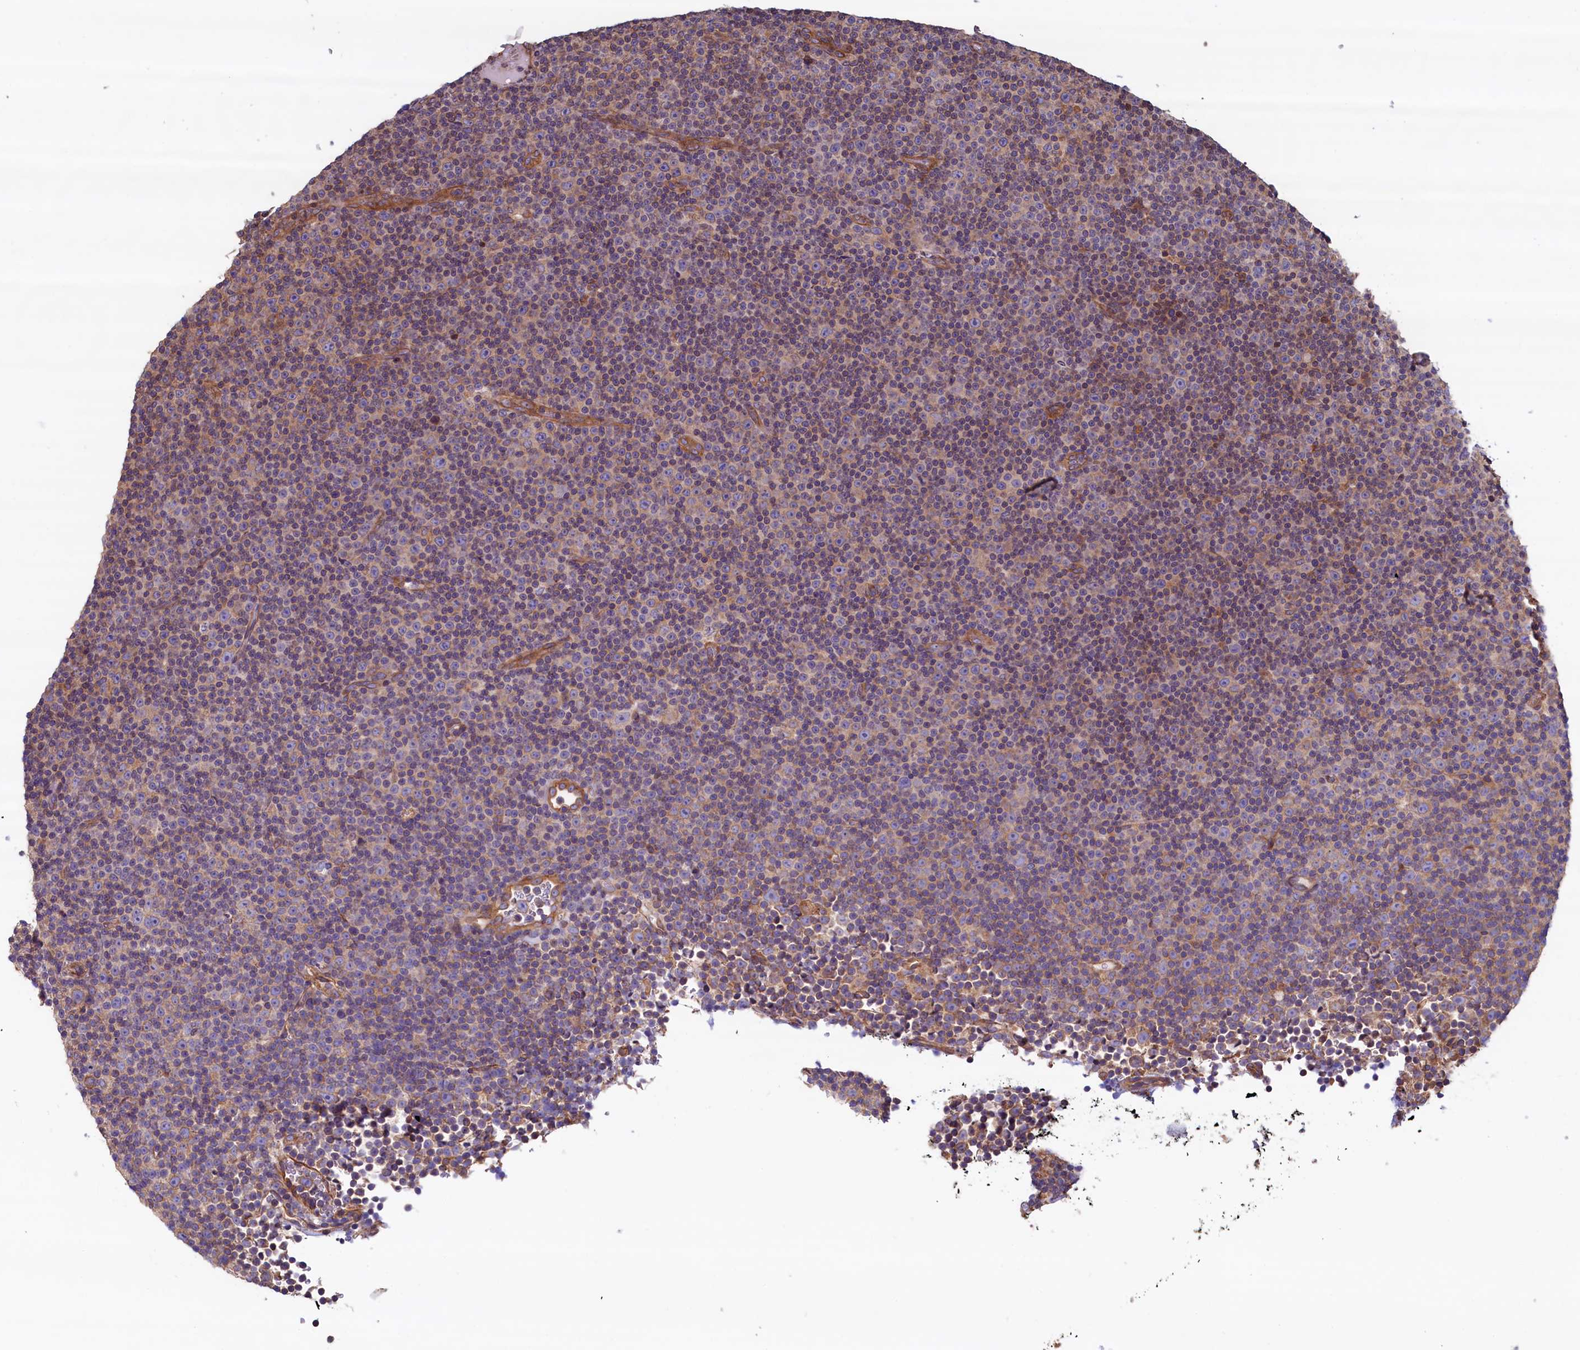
{"staining": {"intensity": "weak", "quantity": "<25%", "location": "cytoplasmic/membranous"}, "tissue": "lymphoma", "cell_type": "Tumor cells", "image_type": "cancer", "snomed": [{"axis": "morphology", "description": "Malignant lymphoma, non-Hodgkin's type, Low grade"}, {"axis": "topography", "description": "Lymph node"}], "caption": "Low-grade malignant lymphoma, non-Hodgkin's type was stained to show a protein in brown. There is no significant staining in tumor cells.", "gene": "ATXN2L", "patient": {"sex": "female", "age": 67}}